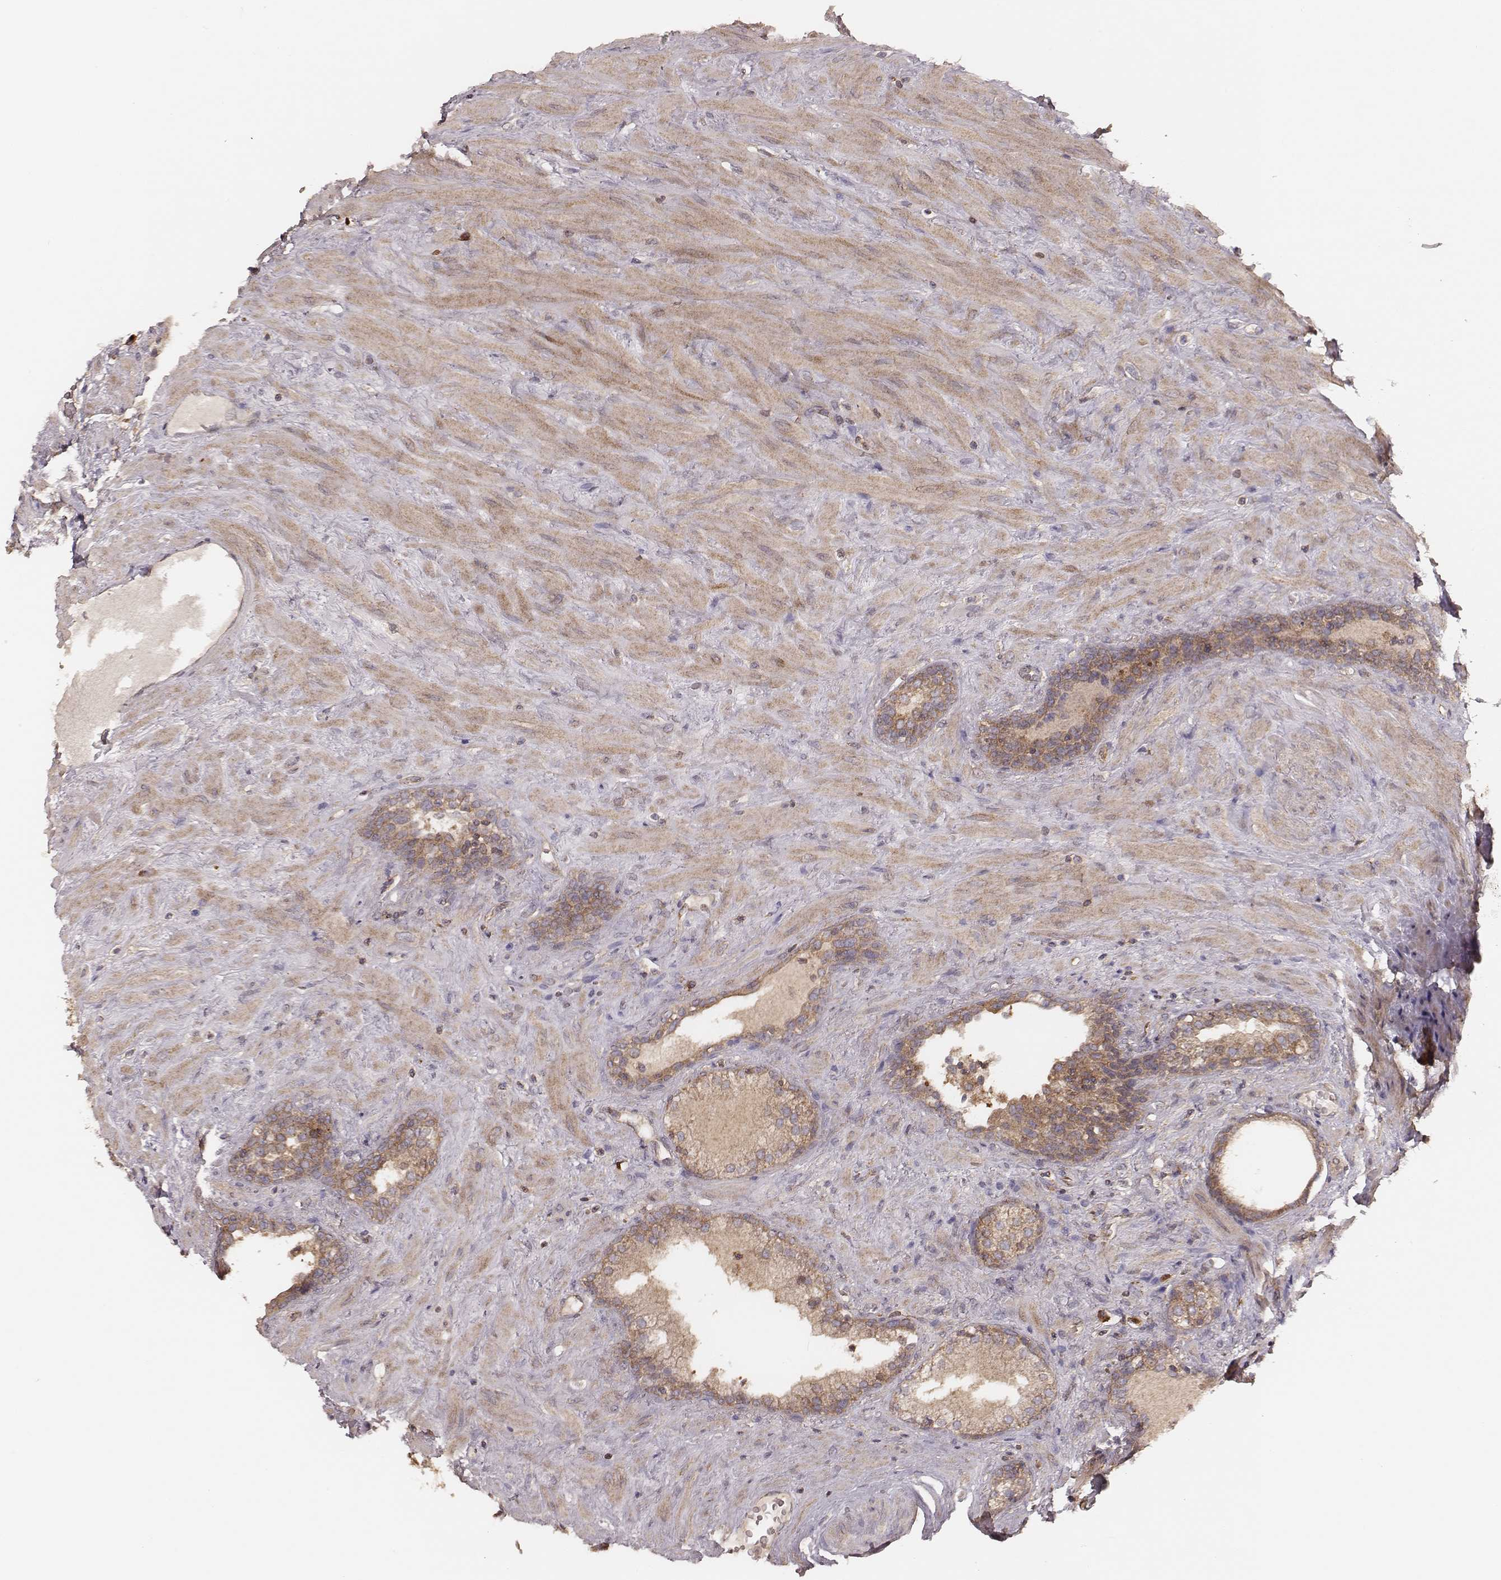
{"staining": {"intensity": "moderate", "quantity": ">75%", "location": "cytoplasmic/membranous"}, "tissue": "prostate", "cell_type": "Glandular cells", "image_type": "normal", "snomed": [{"axis": "morphology", "description": "Normal tissue, NOS"}, {"axis": "topography", "description": "Prostate"}], "caption": "The micrograph displays immunohistochemical staining of benign prostate. There is moderate cytoplasmic/membranous positivity is present in about >75% of glandular cells.", "gene": "CARS1", "patient": {"sex": "male", "age": 63}}